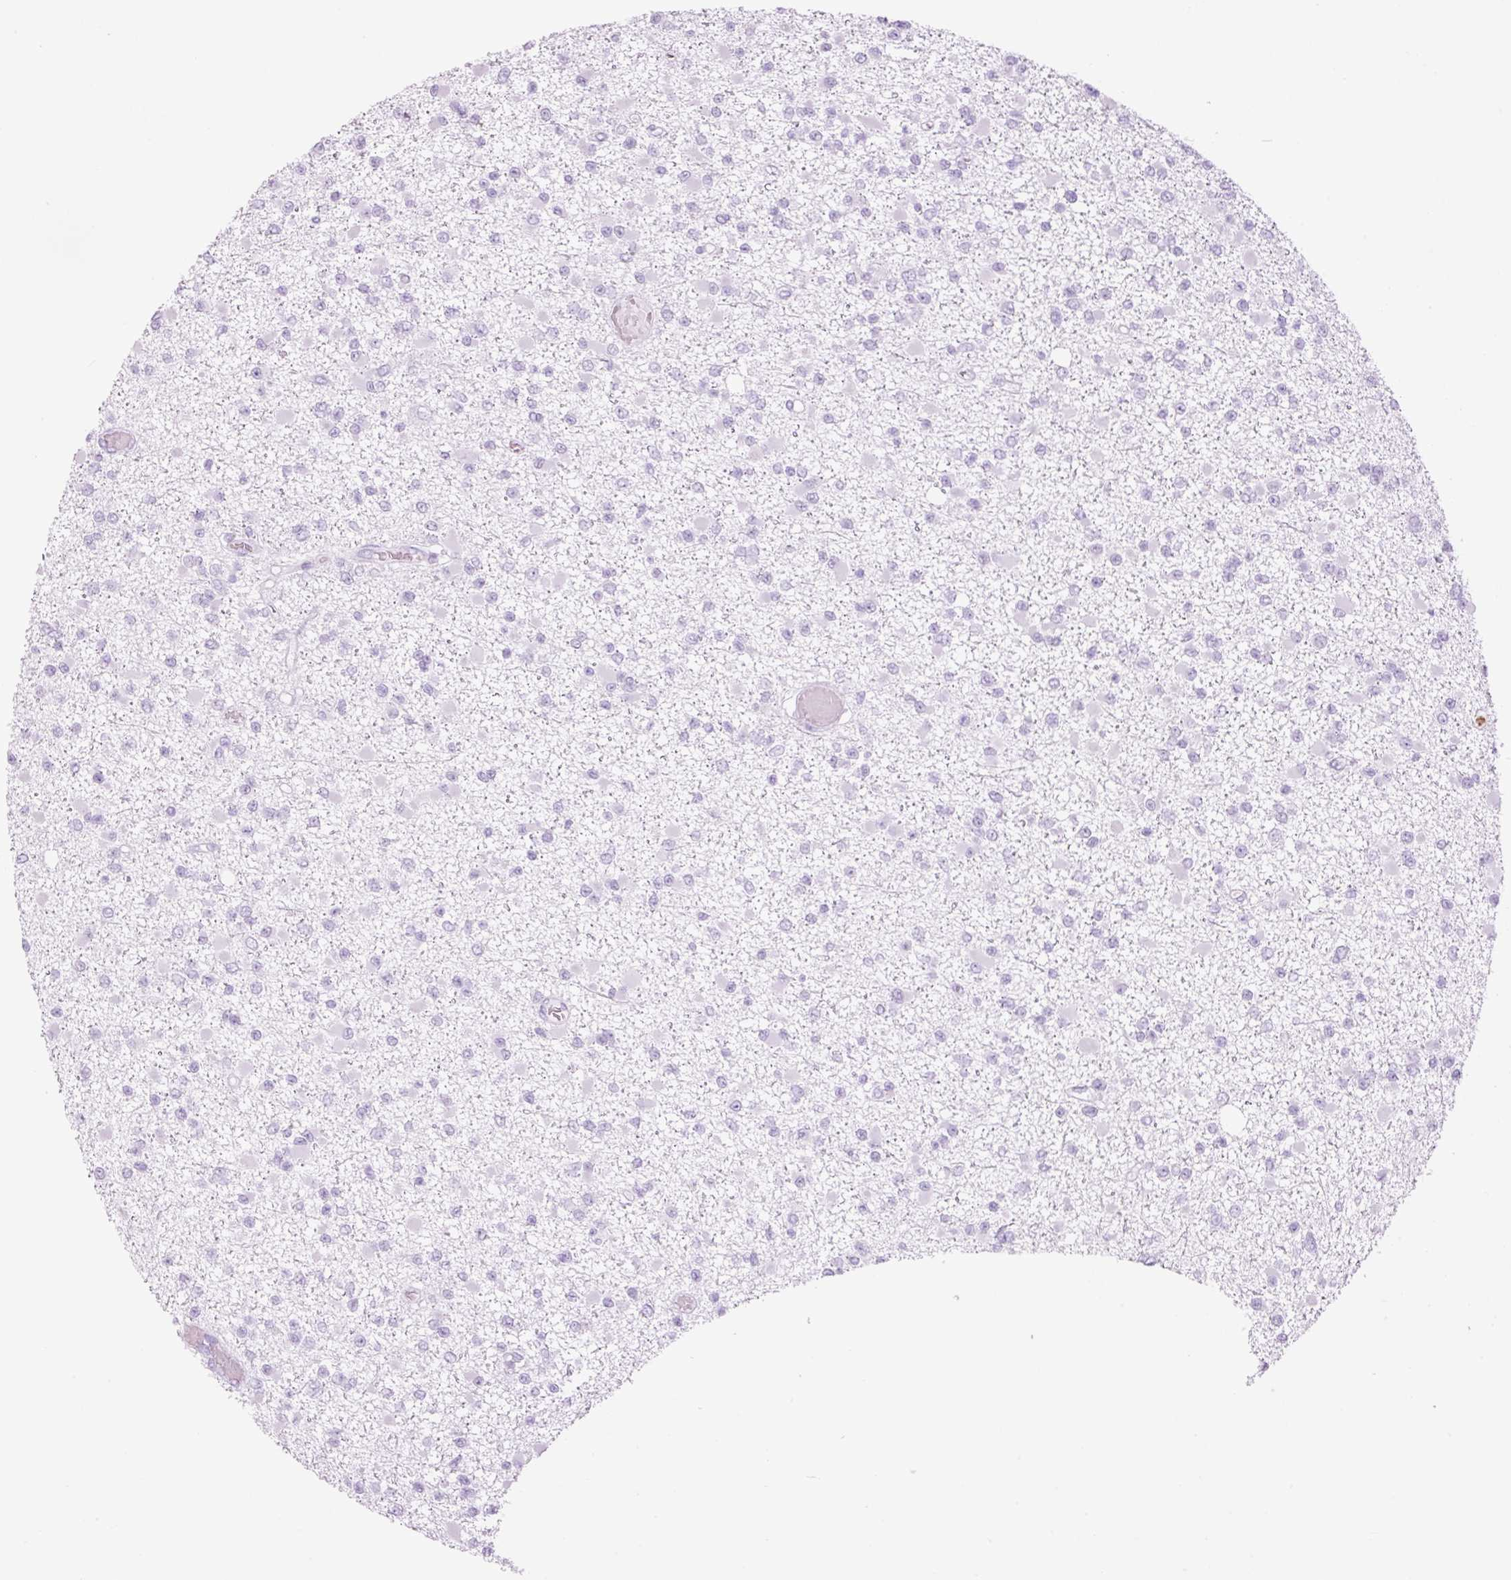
{"staining": {"intensity": "negative", "quantity": "none", "location": "none"}, "tissue": "glioma", "cell_type": "Tumor cells", "image_type": "cancer", "snomed": [{"axis": "morphology", "description": "Glioma, malignant, Low grade"}, {"axis": "topography", "description": "Brain"}], "caption": "Immunohistochemistry (IHC) image of human glioma stained for a protein (brown), which demonstrates no staining in tumor cells. Brightfield microscopy of immunohistochemistry (IHC) stained with DAB (3,3'-diaminobenzidine) (brown) and hematoxylin (blue), captured at high magnification.", "gene": "LYZ", "patient": {"sex": "female", "age": 22}}